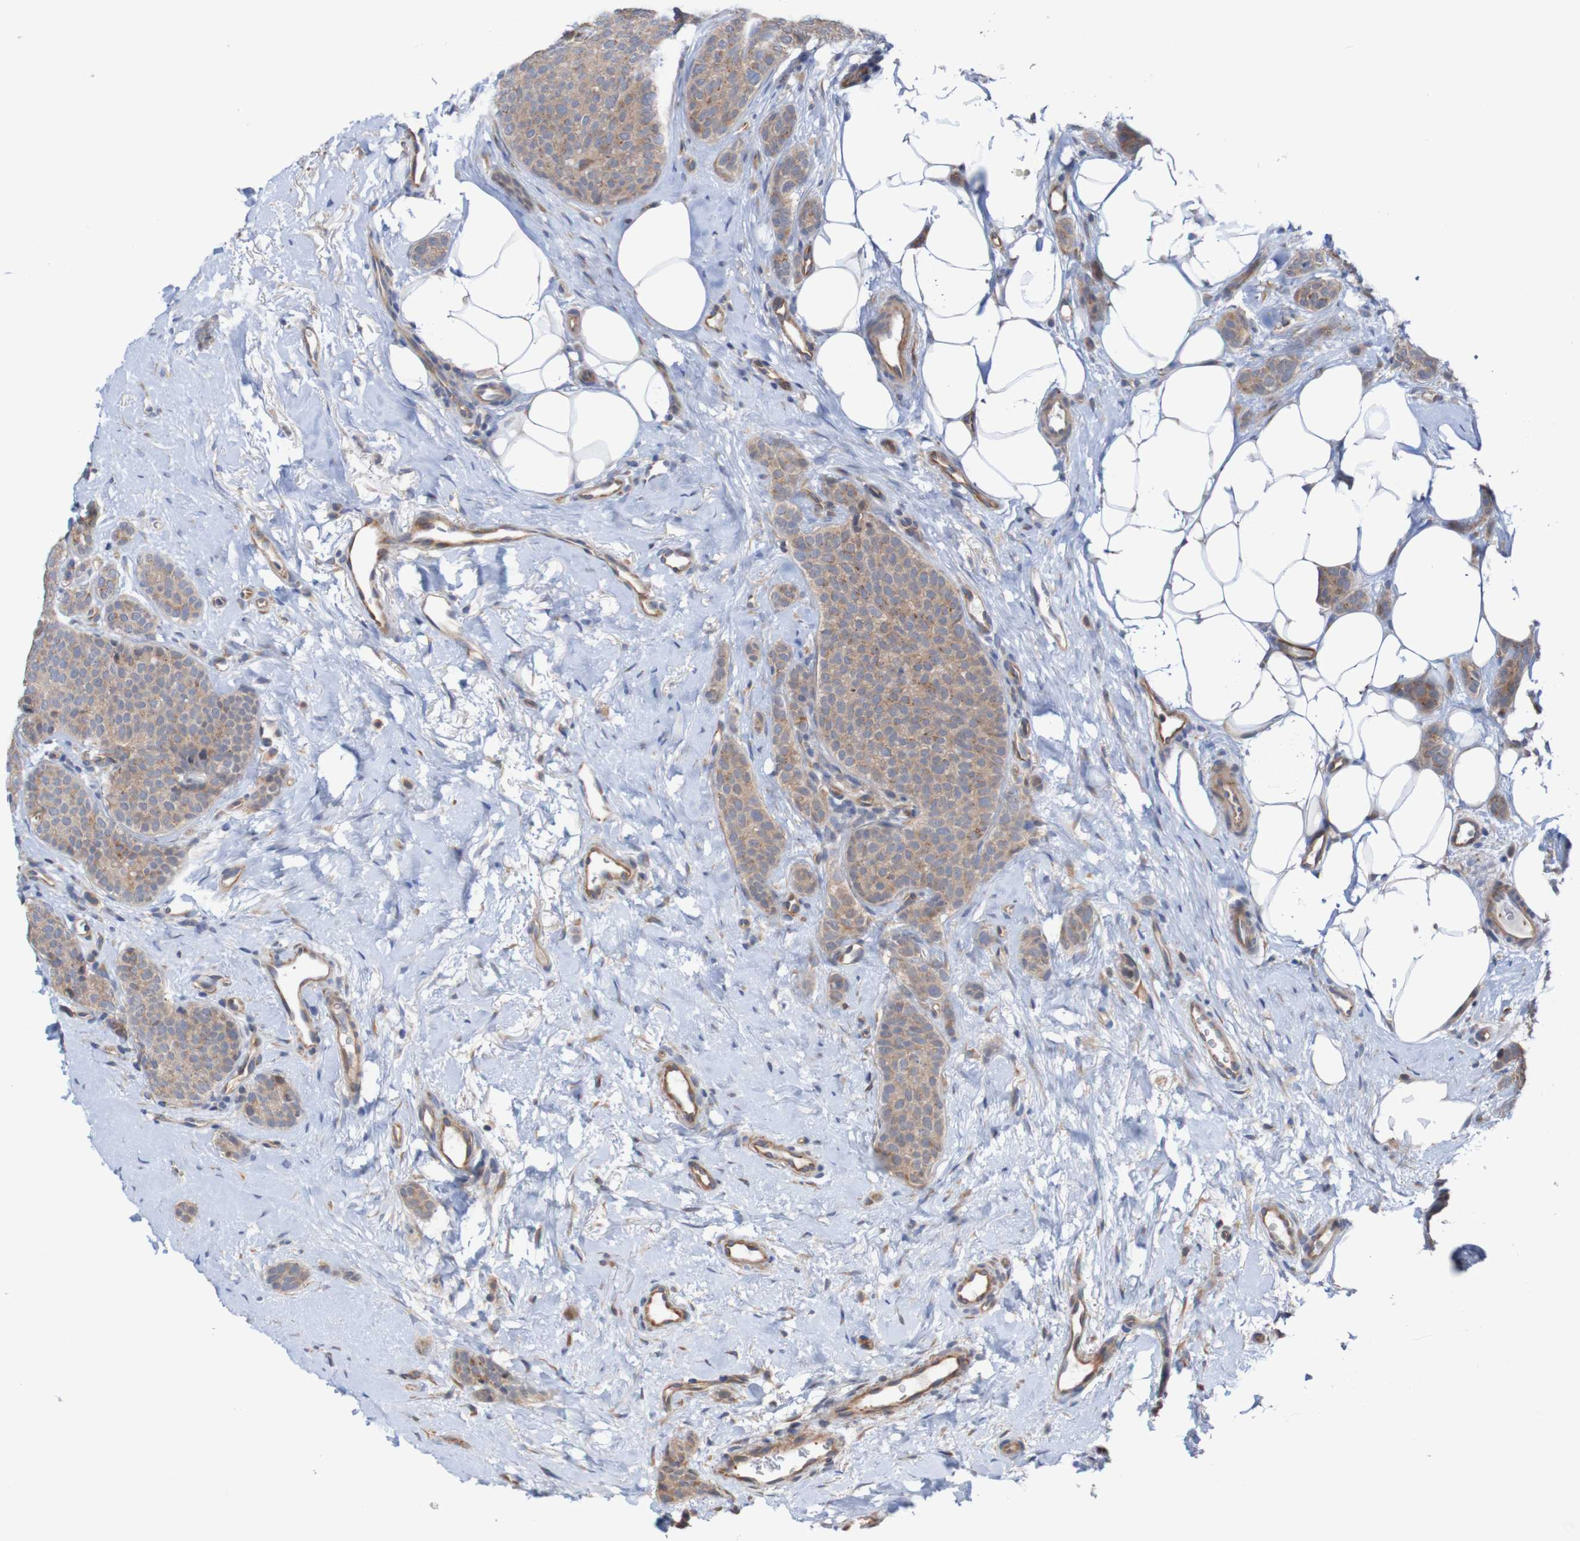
{"staining": {"intensity": "weak", "quantity": ">75%", "location": "cytoplasmic/membranous"}, "tissue": "breast cancer", "cell_type": "Tumor cells", "image_type": "cancer", "snomed": [{"axis": "morphology", "description": "Lobular carcinoma"}, {"axis": "topography", "description": "Skin"}, {"axis": "topography", "description": "Breast"}], "caption": "Lobular carcinoma (breast) stained for a protein (brown) shows weak cytoplasmic/membranous positive expression in about >75% of tumor cells.", "gene": "ST8SIA6", "patient": {"sex": "female", "age": 46}}